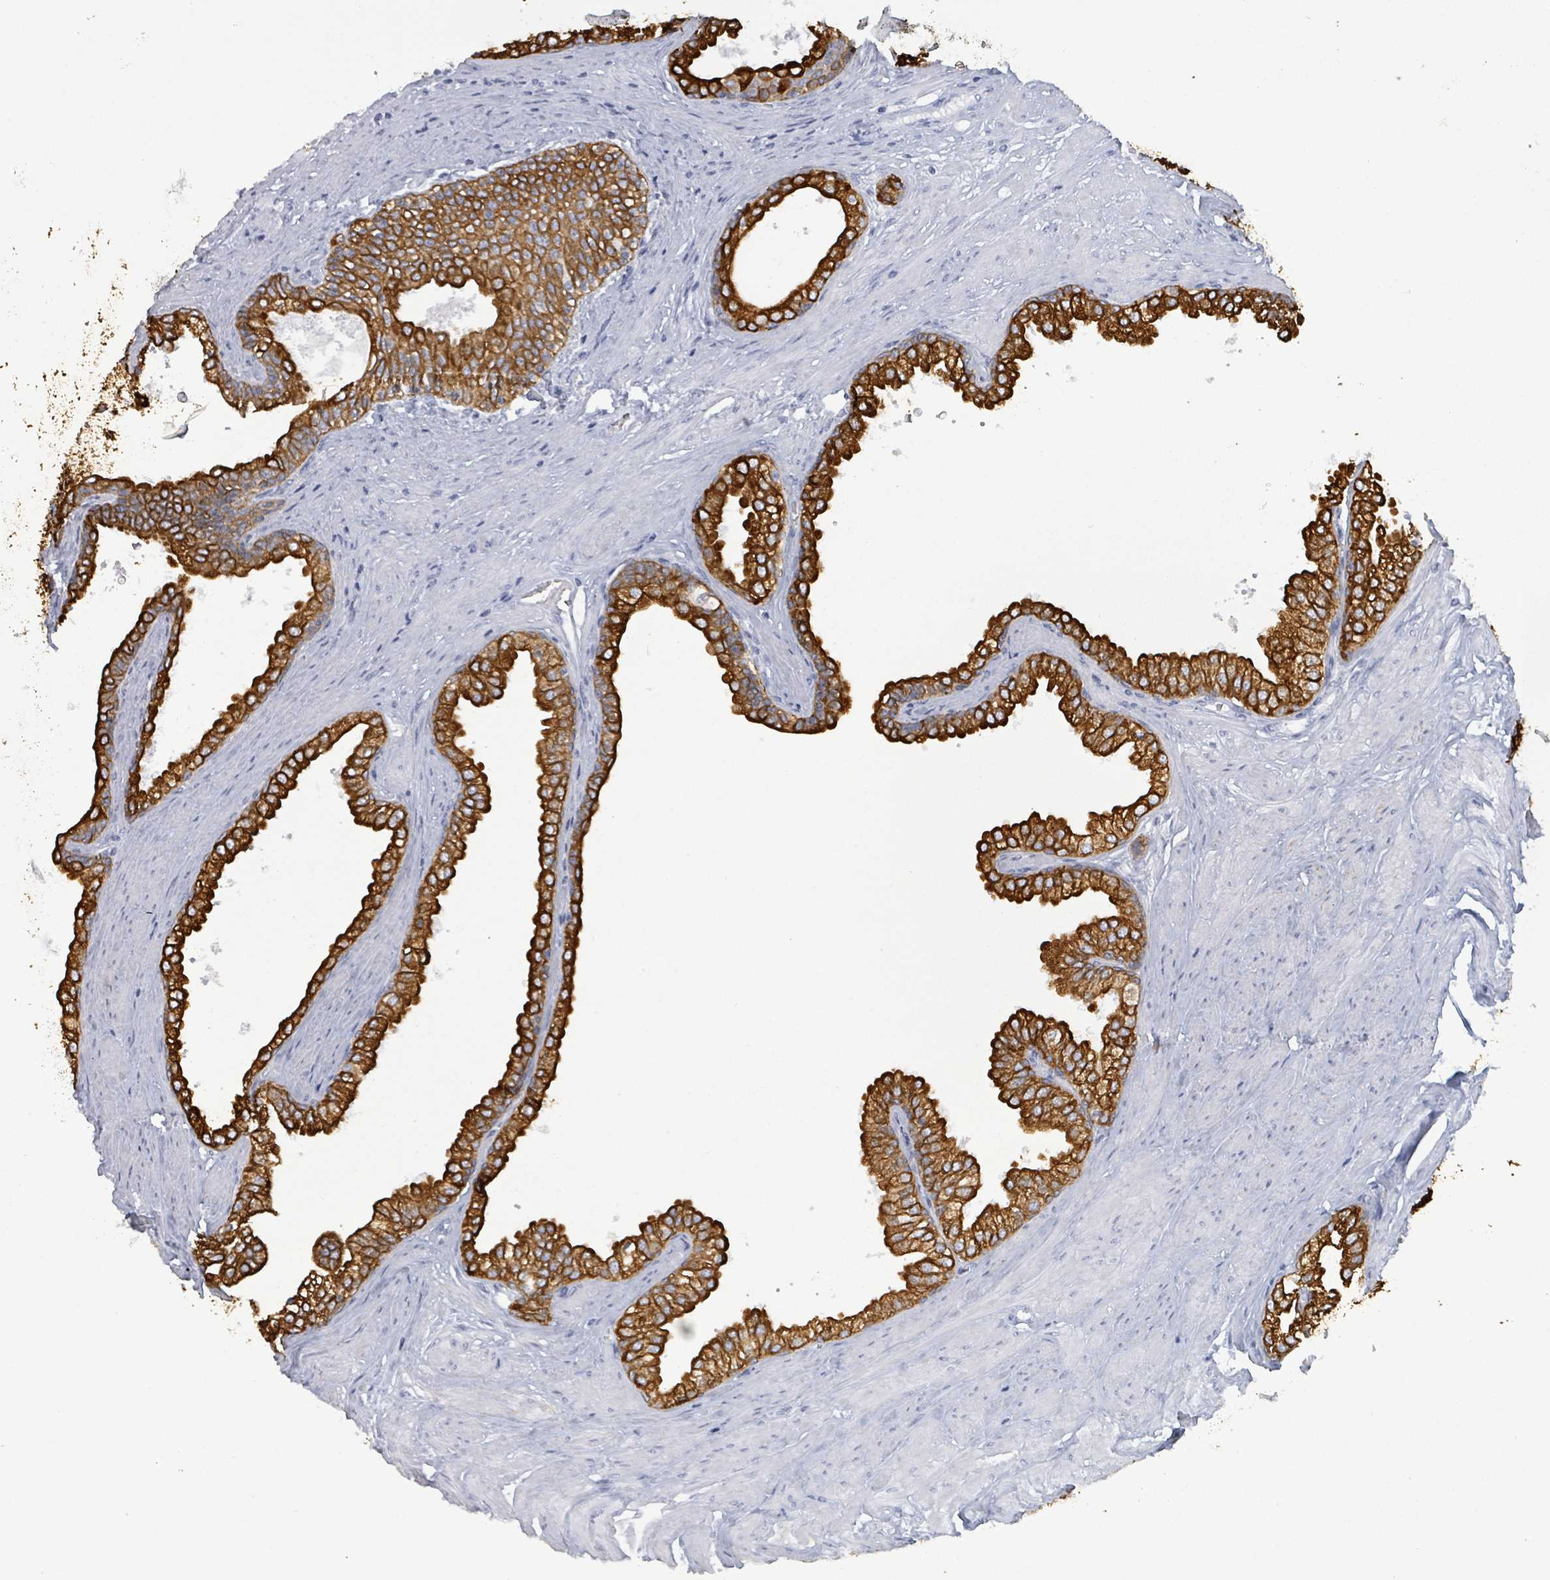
{"staining": {"intensity": "strong", "quantity": ">75%", "location": "cytoplasmic/membranous"}, "tissue": "prostate cancer", "cell_type": "Tumor cells", "image_type": "cancer", "snomed": [{"axis": "morphology", "description": "Adenocarcinoma, Low grade"}, {"axis": "topography", "description": "Prostate"}], "caption": "DAB immunohistochemical staining of human prostate cancer (low-grade adenocarcinoma) displays strong cytoplasmic/membranous protein staining in about >75% of tumor cells. The staining was performed using DAB, with brown indicating positive protein expression. Nuclei are stained blue with hematoxylin.", "gene": "KRT8", "patient": {"sex": "male", "age": 42}}